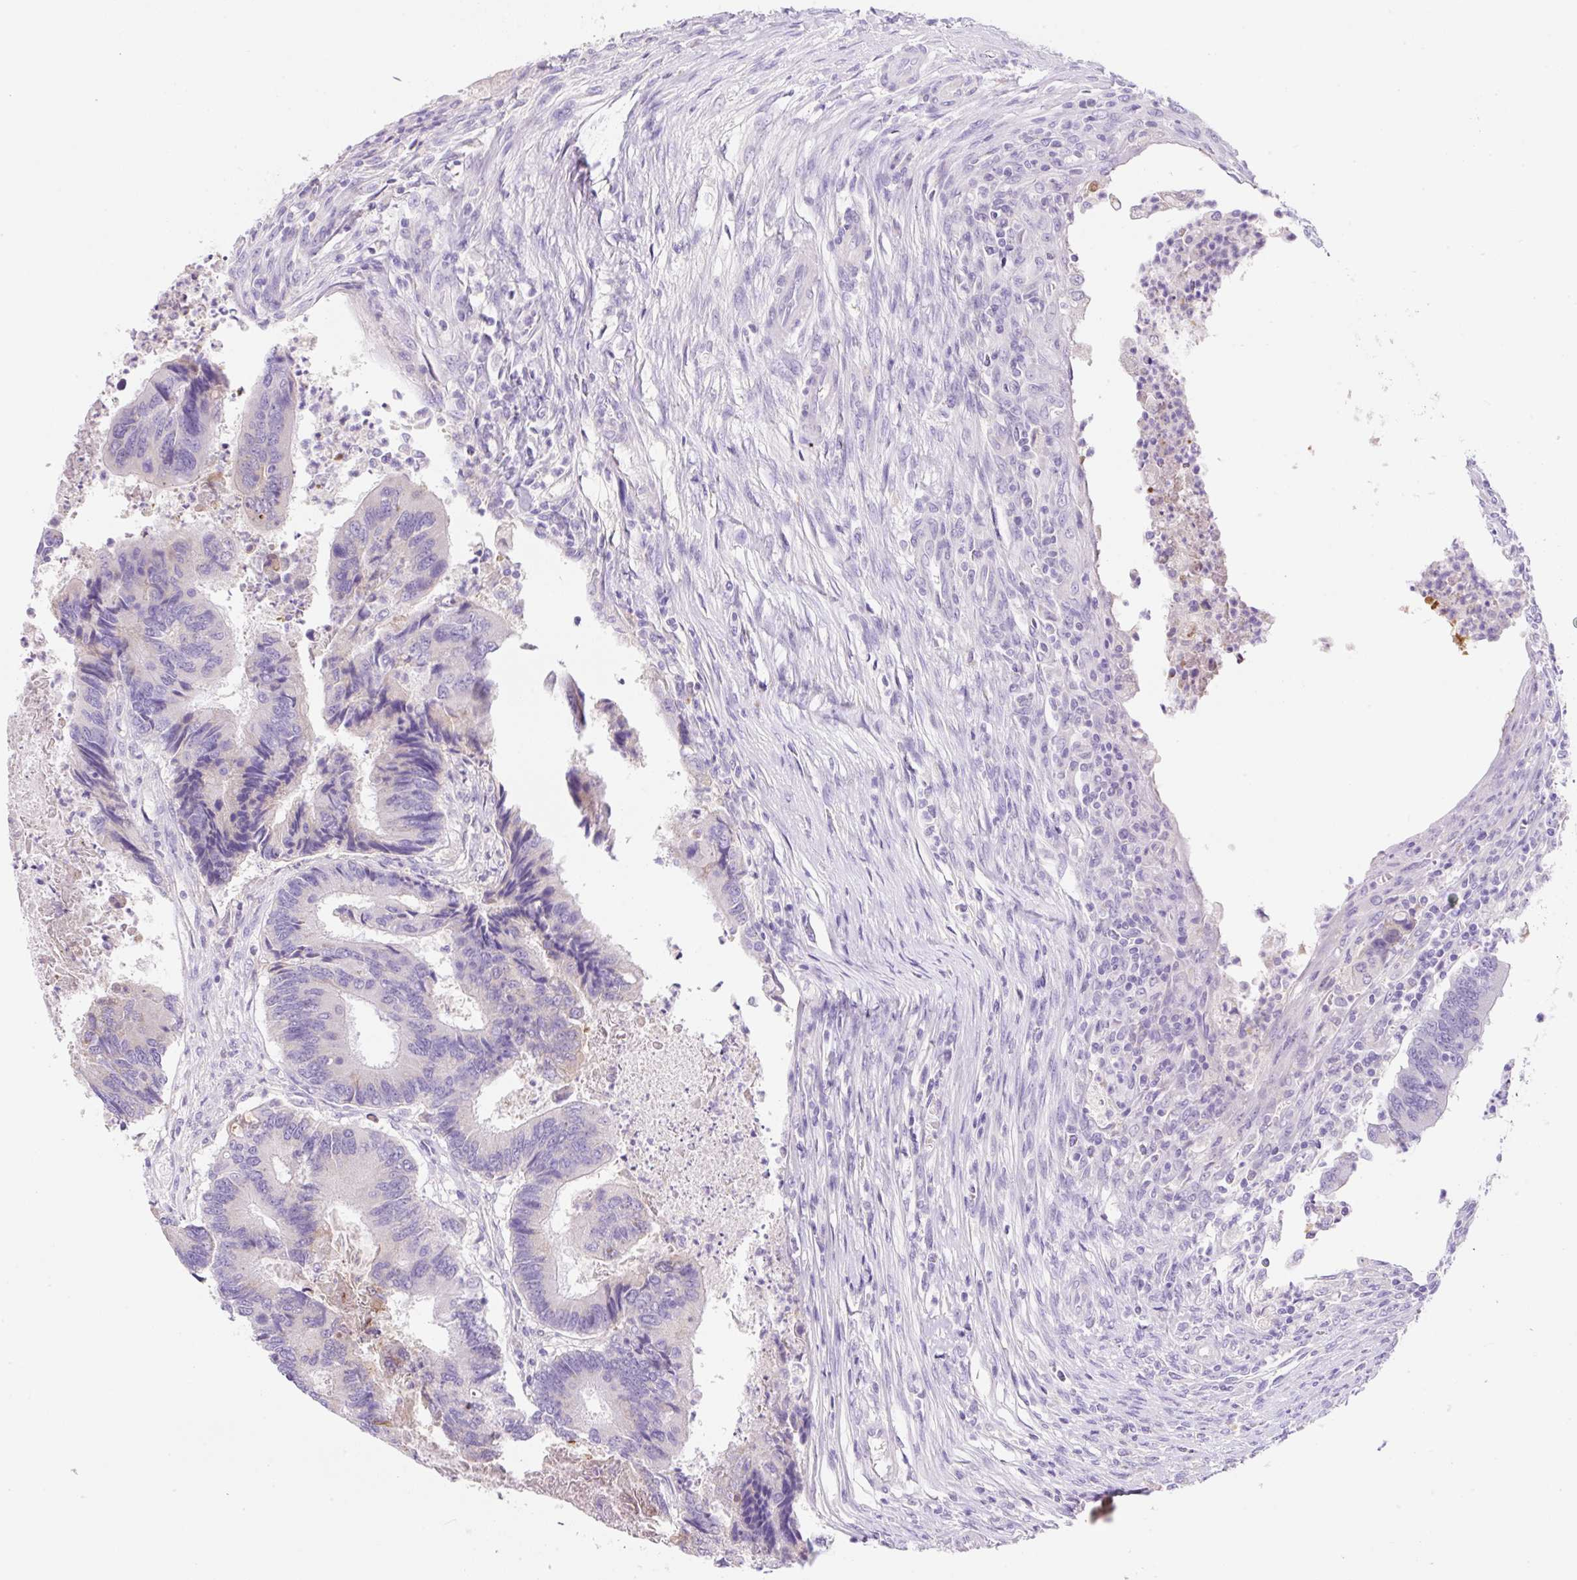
{"staining": {"intensity": "negative", "quantity": "none", "location": "none"}, "tissue": "colorectal cancer", "cell_type": "Tumor cells", "image_type": "cancer", "snomed": [{"axis": "morphology", "description": "Adenocarcinoma, NOS"}, {"axis": "topography", "description": "Colon"}], "caption": "Tumor cells are negative for protein expression in human colorectal cancer.", "gene": "NDST3", "patient": {"sex": "female", "age": 67}}